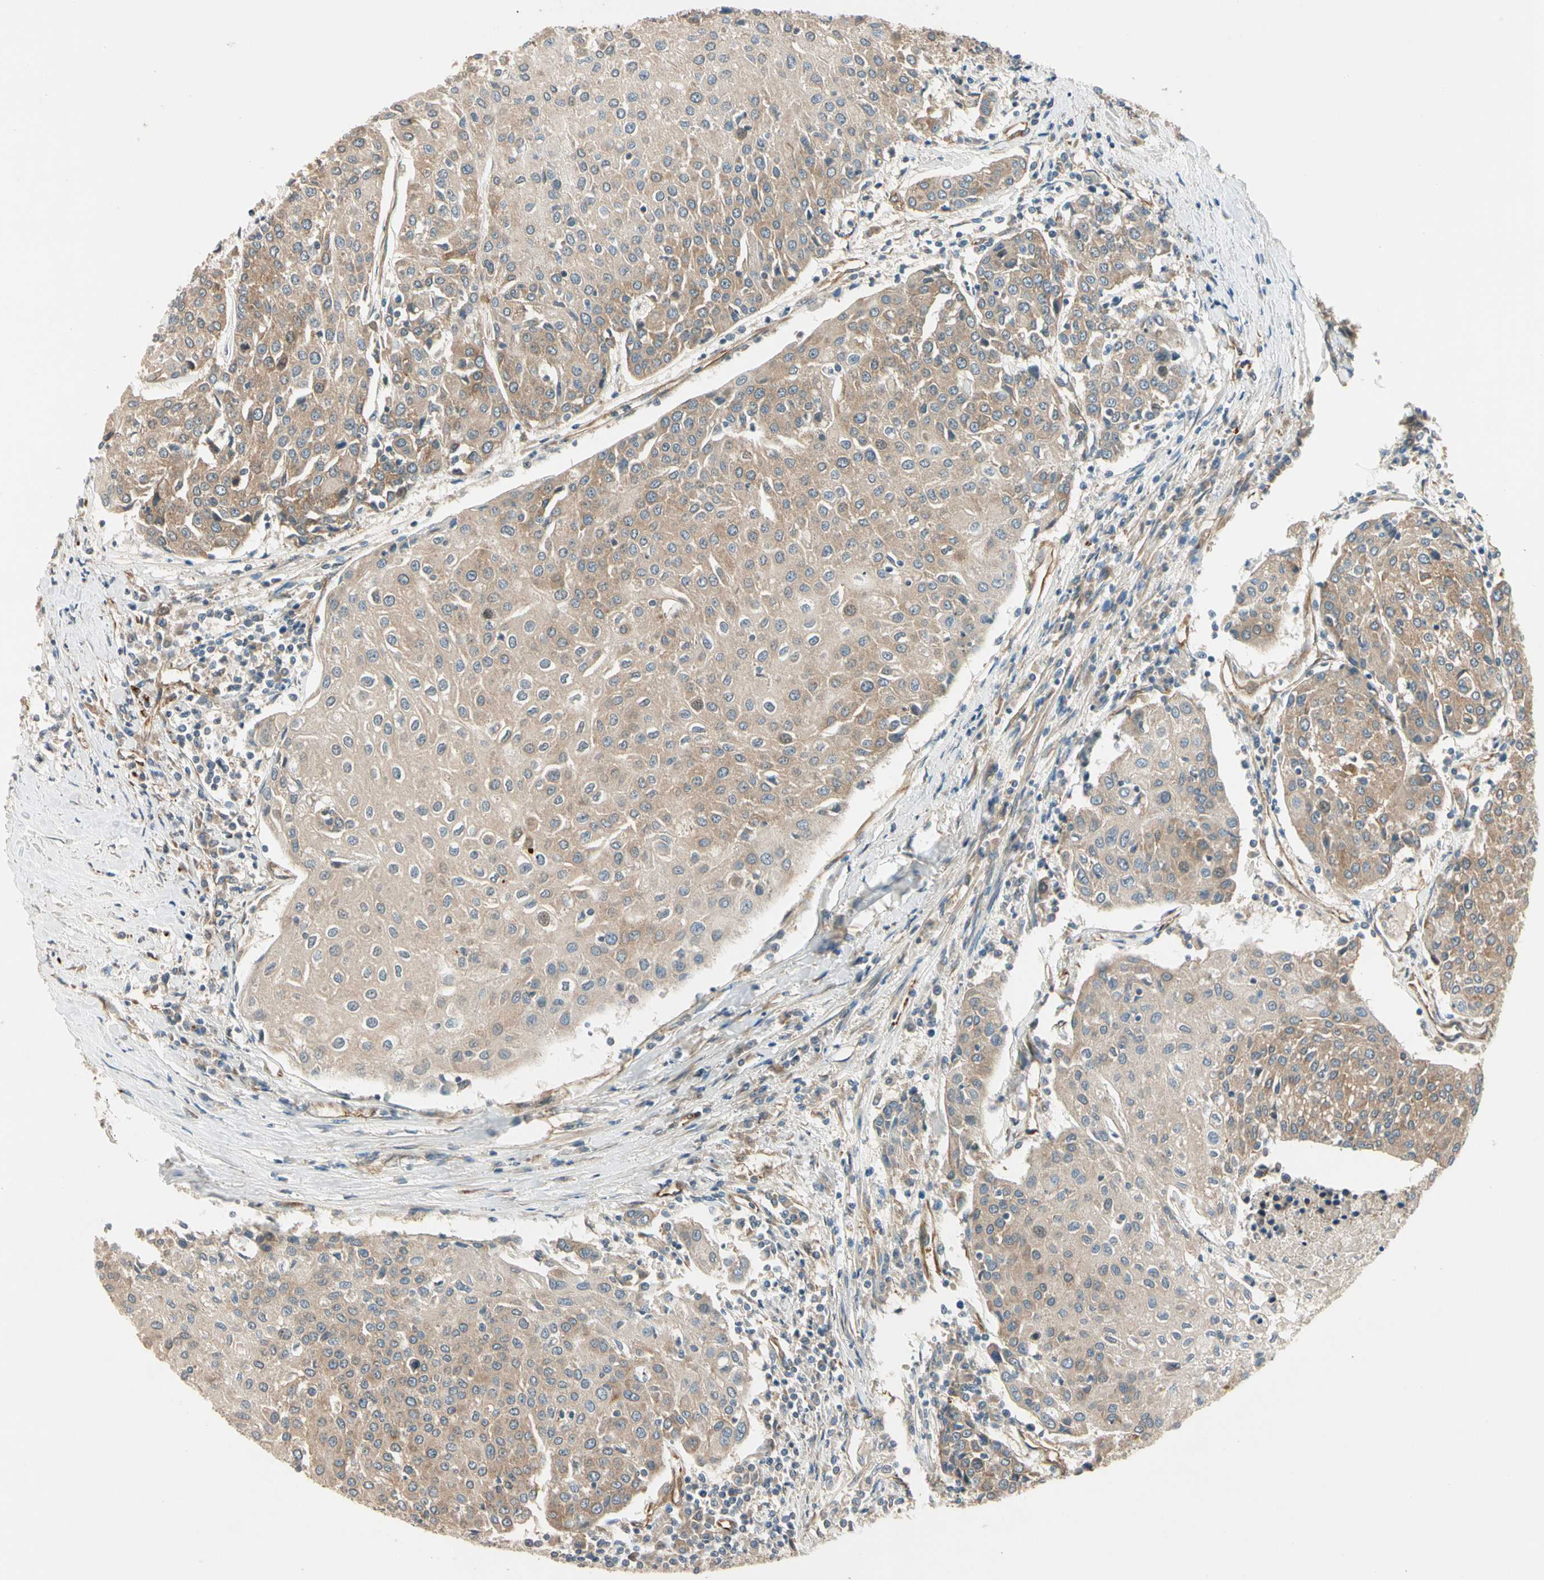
{"staining": {"intensity": "weak", "quantity": ">75%", "location": "cytoplasmic/membranous"}, "tissue": "urothelial cancer", "cell_type": "Tumor cells", "image_type": "cancer", "snomed": [{"axis": "morphology", "description": "Urothelial carcinoma, High grade"}, {"axis": "topography", "description": "Urinary bladder"}], "caption": "Immunohistochemical staining of urothelial carcinoma (high-grade) demonstrates low levels of weak cytoplasmic/membranous protein positivity in about >75% of tumor cells. Using DAB (brown) and hematoxylin (blue) stains, captured at high magnification using brightfield microscopy.", "gene": "ROCK2", "patient": {"sex": "female", "age": 85}}